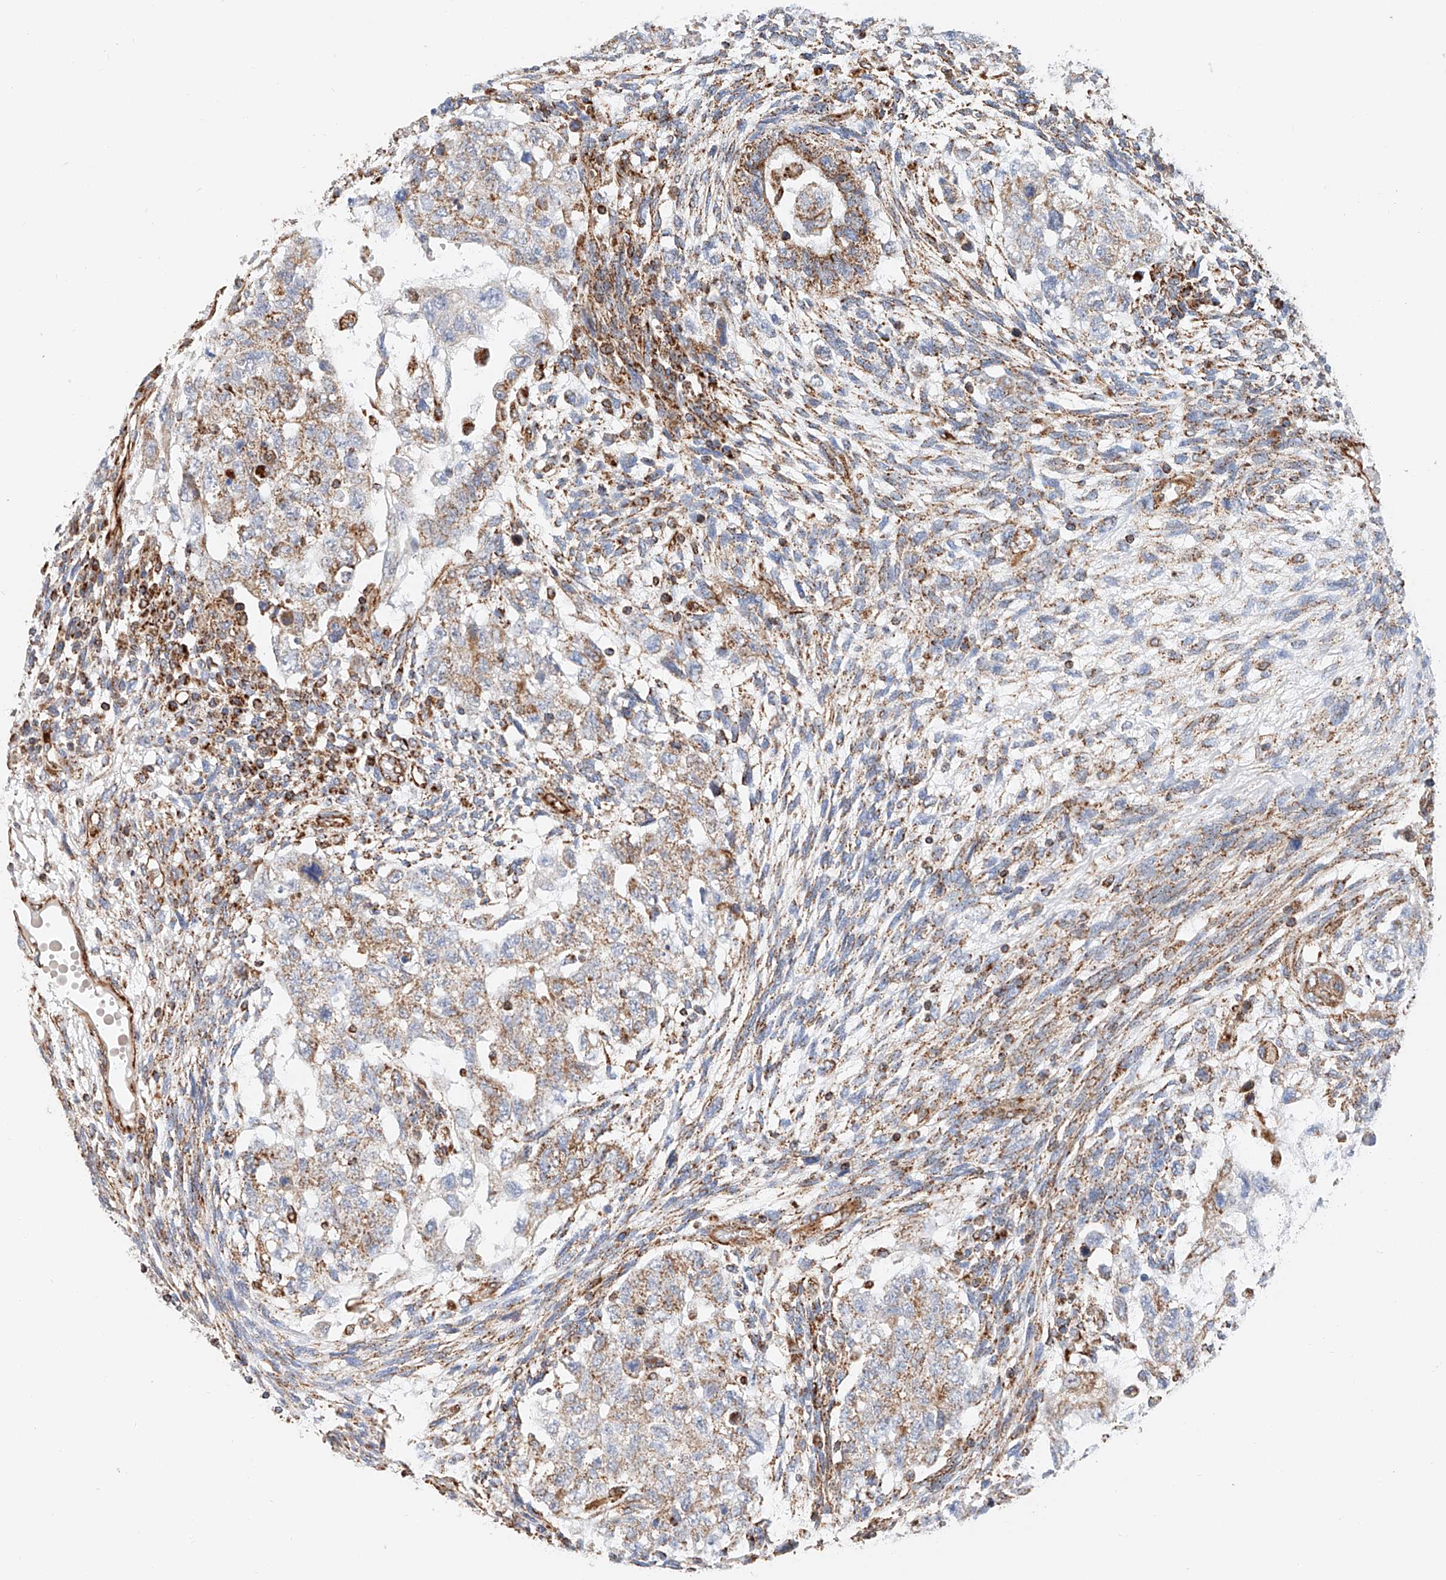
{"staining": {"intensity": "moderate", "quantity": ">75%", "location": "cytoplasmic/membranous"}, "tissue": "testis cancer", "cell_type": "Tumor cells", "image_type": "cancer", "snomed": [{"axis": "morphology", "description": "Normal tissue, NOS"}, {"axis": "morphology", "description": "Carcinoma, Embryonal, NOS"}, {"axis": "topography", "description": "Testis"}], "caption": "Moderate cytoplasmic/membranous expression is present in approximately >75% of tumor cells in testis embryonal carcinoma.", "gene": "NDUFV3", "patient": {"sex": "male", "age": 36}}